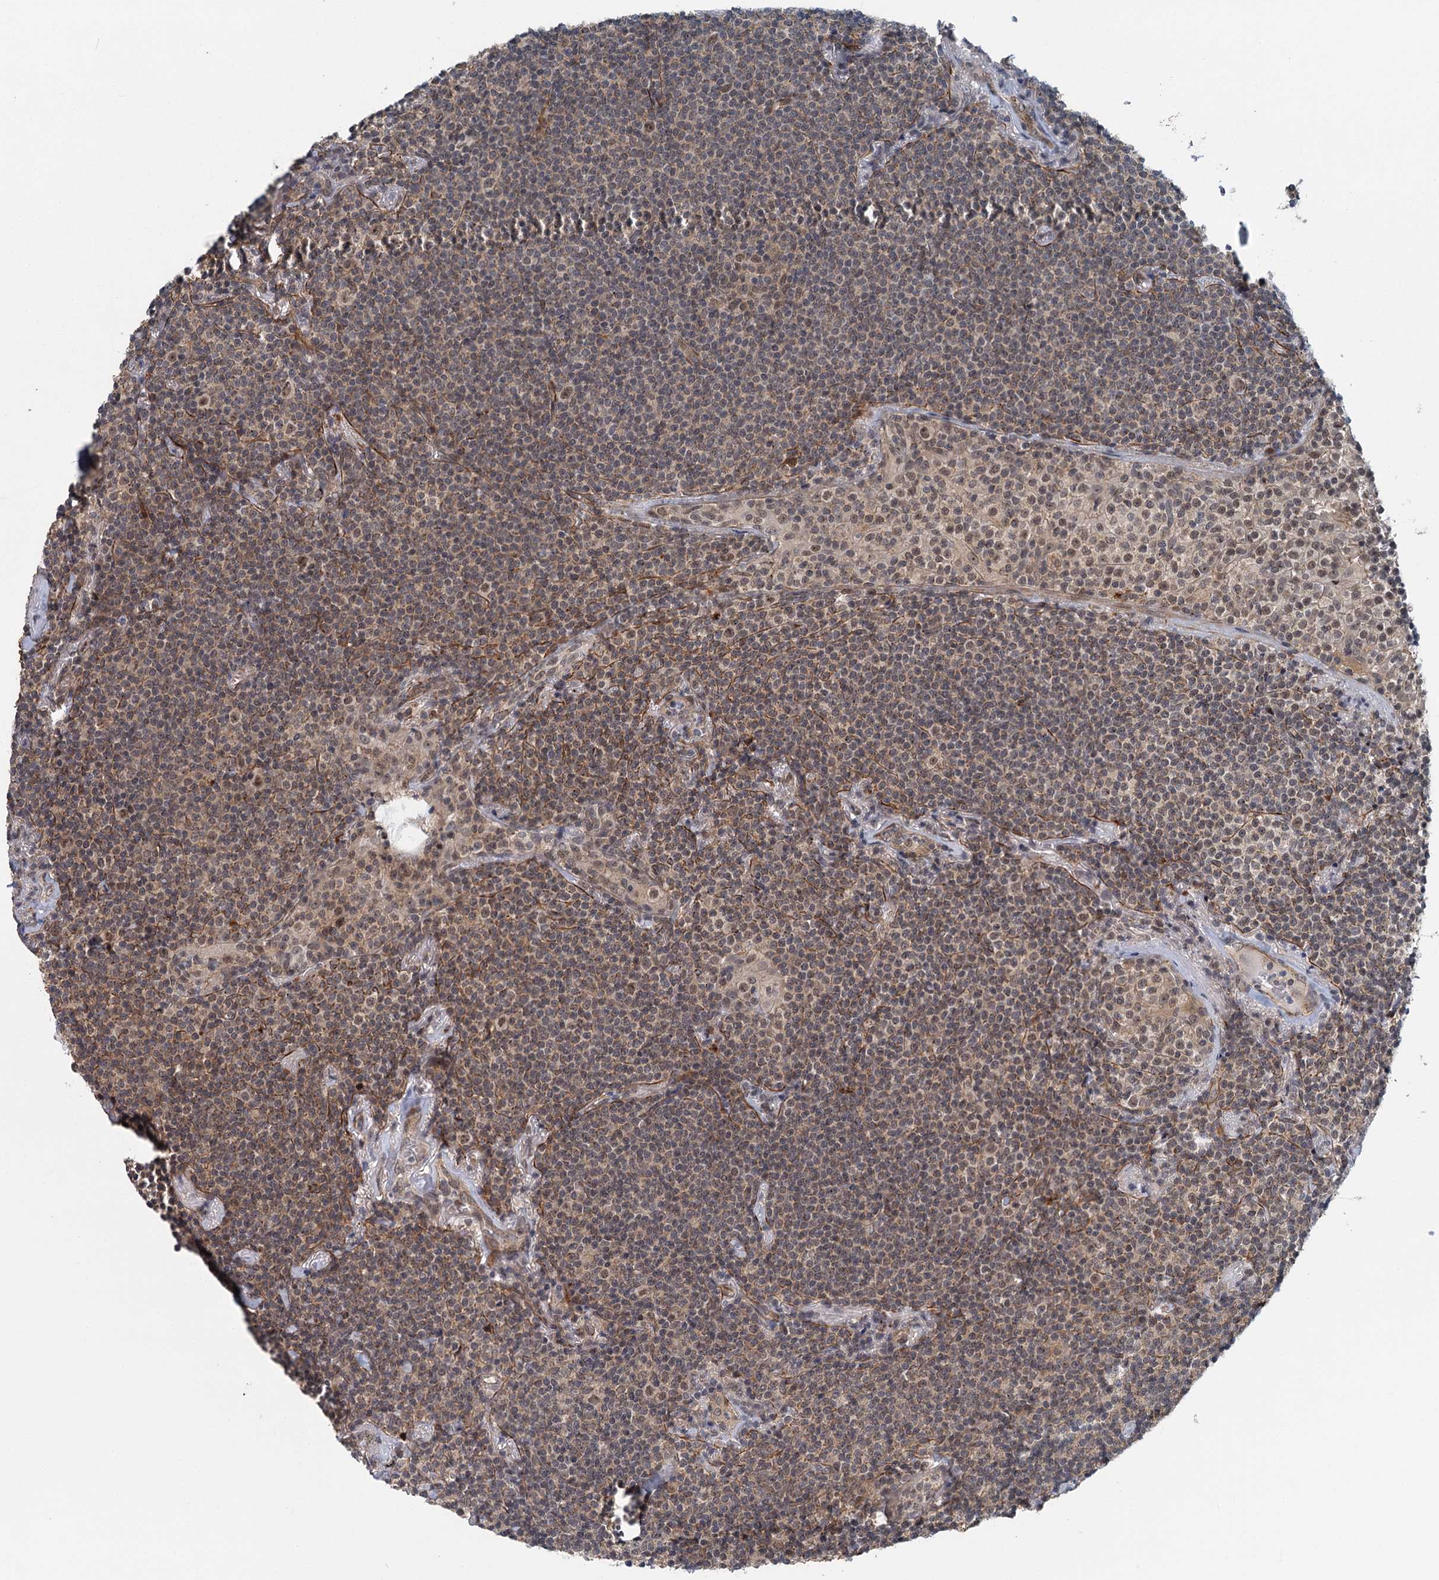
{"staining": {"intensity": "weak", "quantity": "25%-75%", "location": "nuclear"}, "tissue": "lymphoma", "cell_type": "Tumor cells", "image_type": "cancer", "snomed": [{"axis": "morphology", "description": "Malignant lymphoma, non-Hodgkin's type, Low grade"}, {"axis": "topography", "description": "Lung"}], "caption": "High-power microscopy captured an immunohistochemistry photomicrograph of lymphoma, revealing weak nuclear expression in approximately 25%-75% of tumor cells. (IHC, brightfield microscopy, high magnification).", "gene": "TAS2R42", "patient": {"sex": "female", "age": 71}}